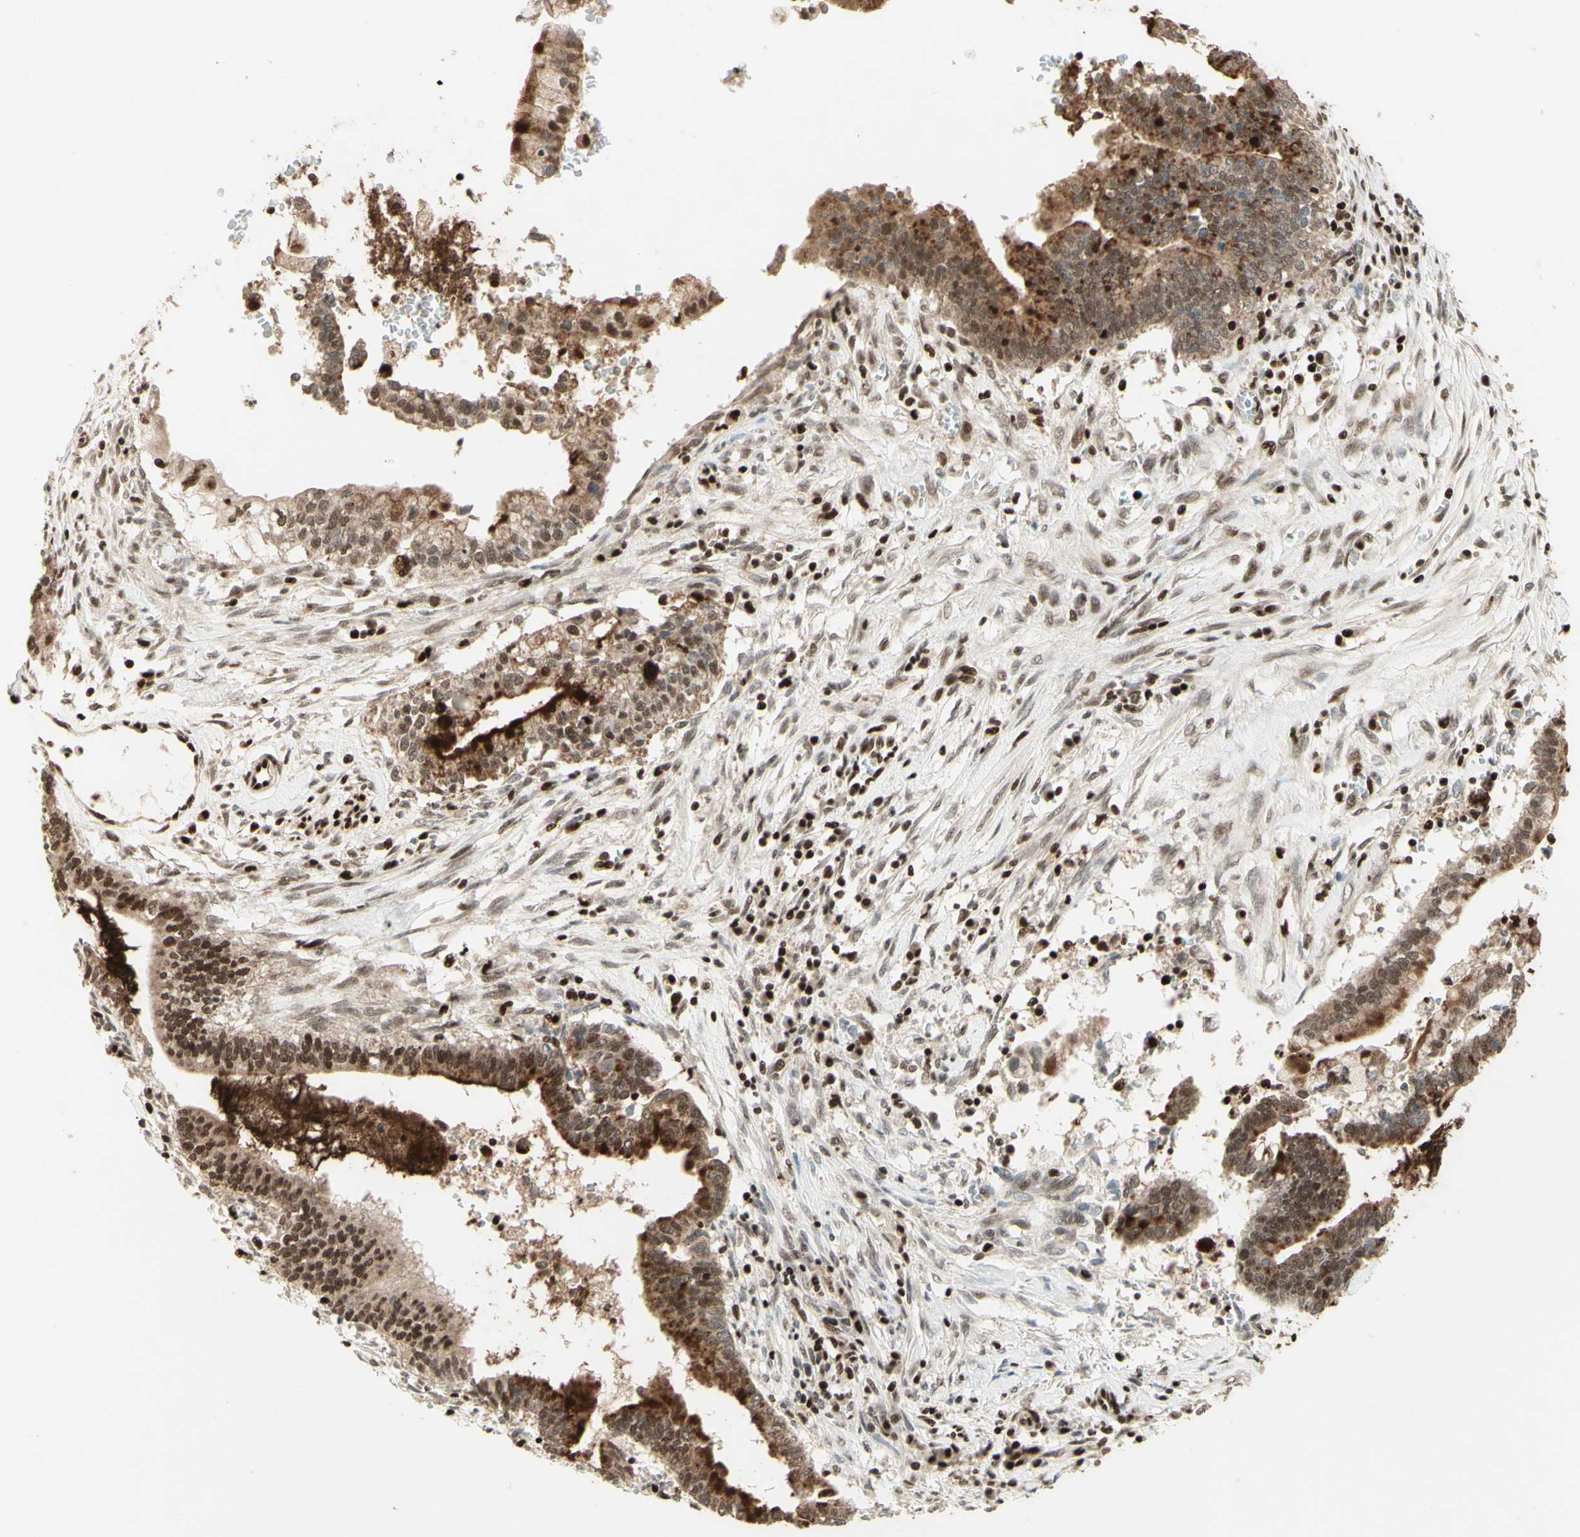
{"staining": {"intensity": "moderate", "quantity": ">75%", "location": "cytoplasmic/membranous,nuclear"}, "tissue": "cervical cancer", "cell_type": "Tumor cells", "image_type": "cancer", "snomed": [{"axis": "morphology", "description": "Adenocarcinoma, NOS"}, {"axis": "topography", "description": "Cervix"}], "caption": "Cervical cancer (adenocarcinoma) stained for a protein reveals moderate cytoplasmic/membranous and nuclear positivity in tumor cells.", "gene": "NR3C1", "patient": {"sex": "female", "age": 44}}